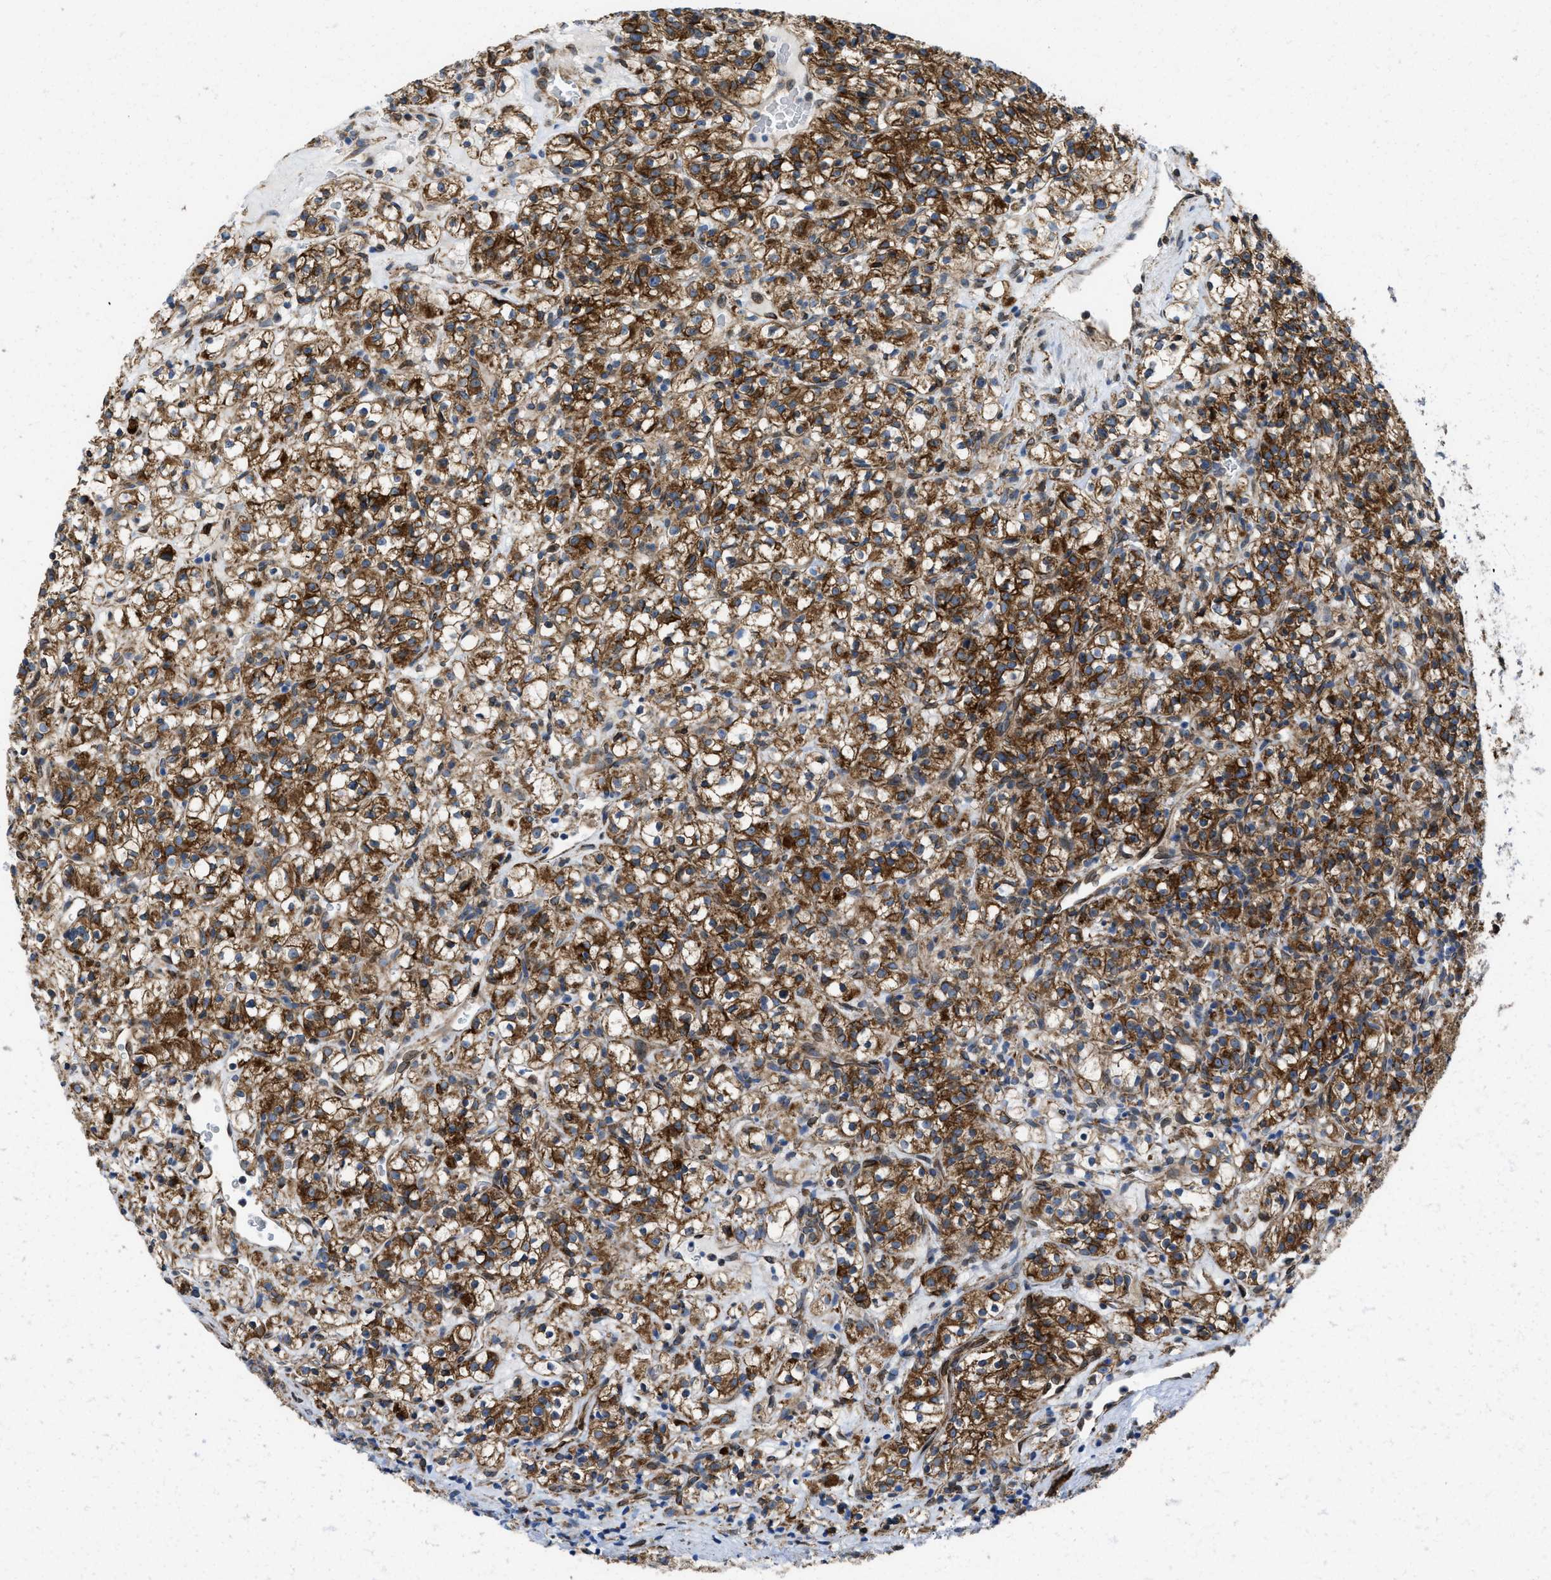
{"staining": {"intensity": "strong", "quantity": ">75%", "location": "cytoplasmic/membranous"}, "tissue": "renal cancer", "cell_type": "Tumor cells", "image_type": "cancer", "snomed": [{"axis": "morphology", "description": "Normal tissue, NOS"}, {"axis": "morphology", "description": "Adenocarcinoma, NOS"}, {"axis": "topography", "description": "Kidney"}], "caption": "Immunohistochemistry (IHC) image of renal adenocarcinoma stained for a protein (brown), which displays high levels of strong cytoplasmic/membranous staining in about >75% of tumor cells.", "gene": "ERLIN2", "patient": {"sex": "female", "age": 72}}